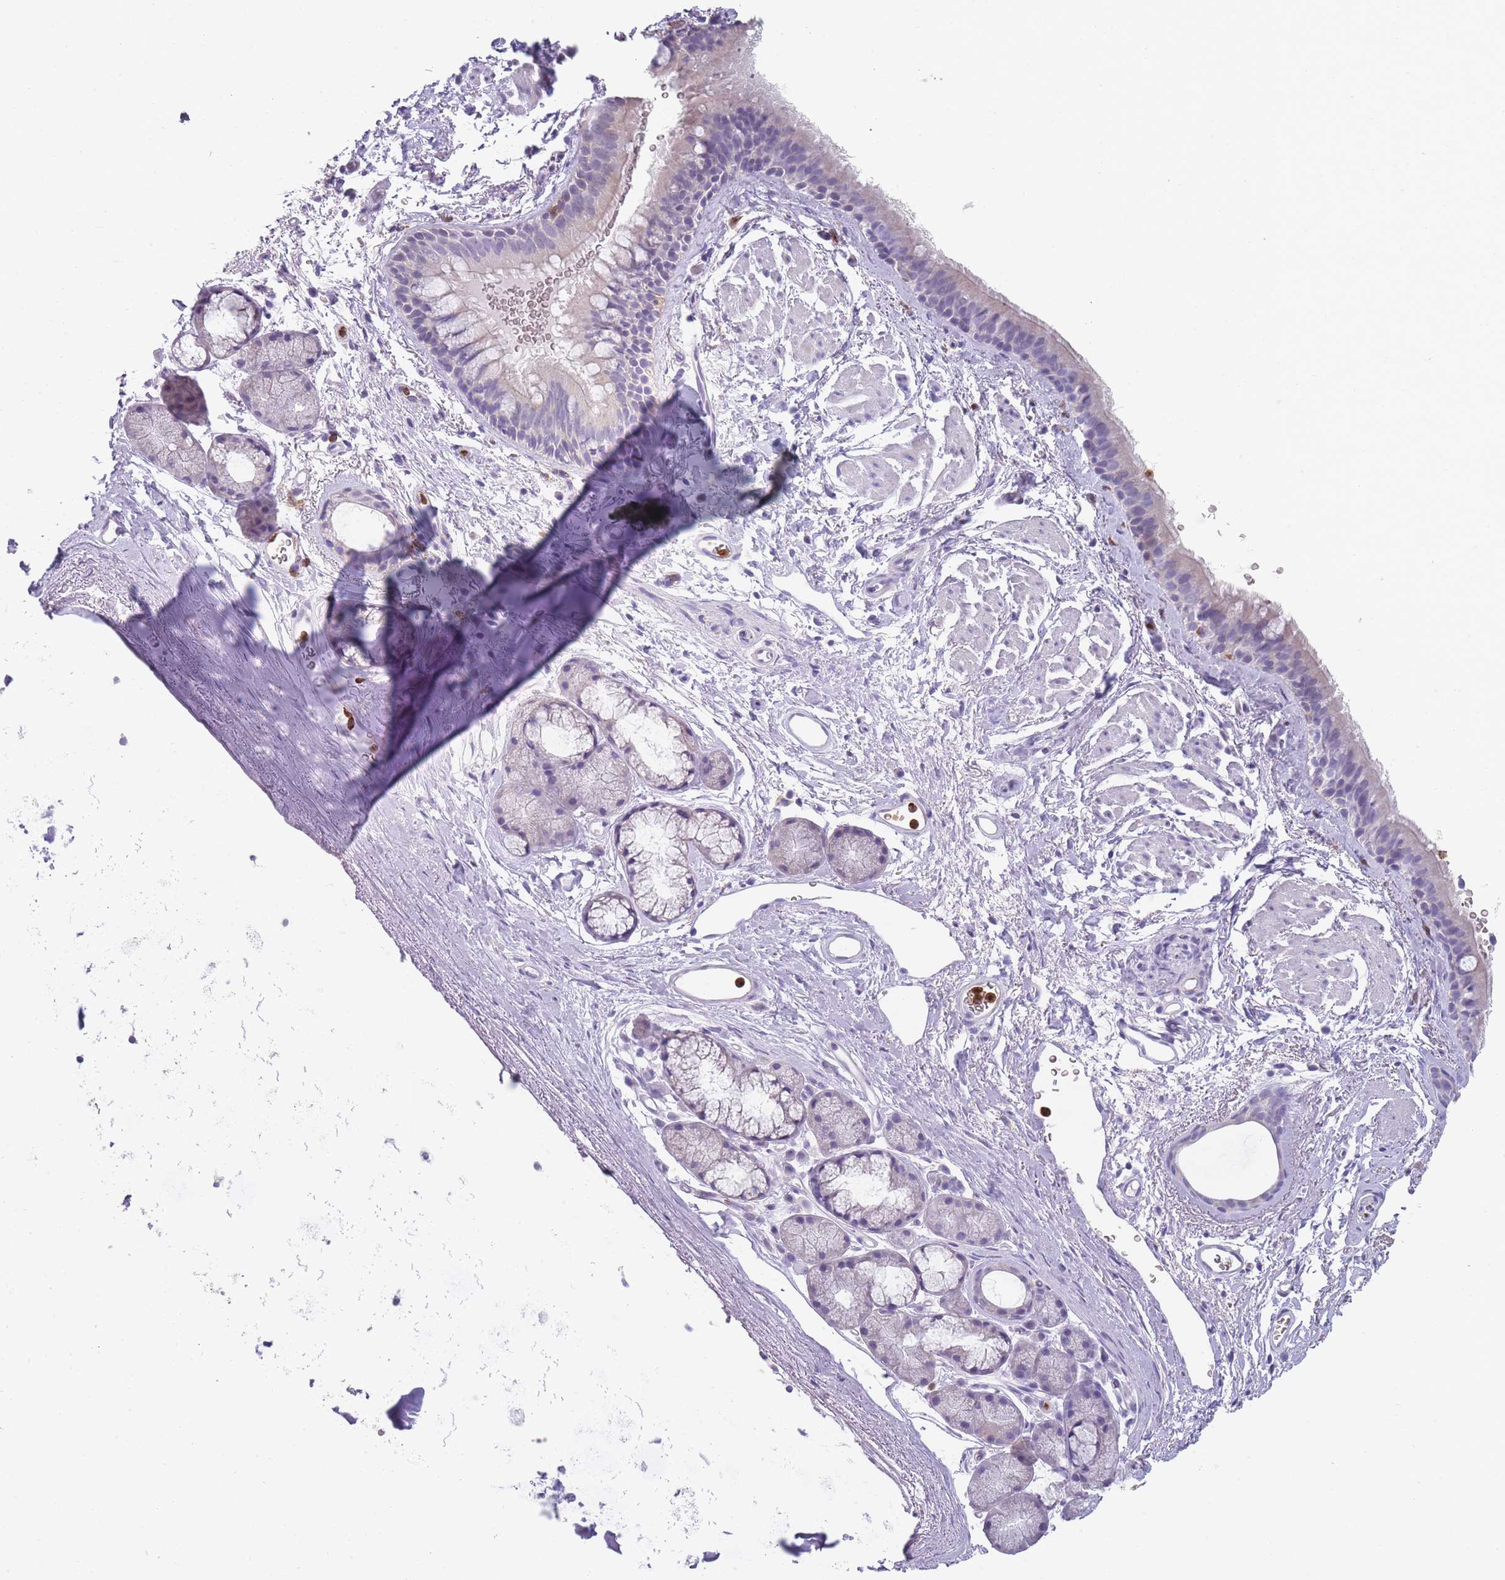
{"staining": {"intensity": "negative", "quantity": "none", "location": "none"}, "tissue": "bronchus", "cell_type": "Respiratory epithelial cells", "image_type": "normal", "snomed": [{"axis": "morphology", "description": "Normal tissue, NOS"}, {"axis": "topography", "description": "Lymph node"}, {"axis": "topography", "description": "Cartilage tissue"}, {"axis": "topography", "description": "Bronchus"}], "caption": "A micrograph of human bronchus is negative for staining in respiratory epithelial cells. The staining is performed using DAB (3,3'-diaminobenzidine) brown chromogen with nuclei counter-stained in using hematoxylin.", "gene": "CR1L", "patient": {"sex": "female", "age": 70}}